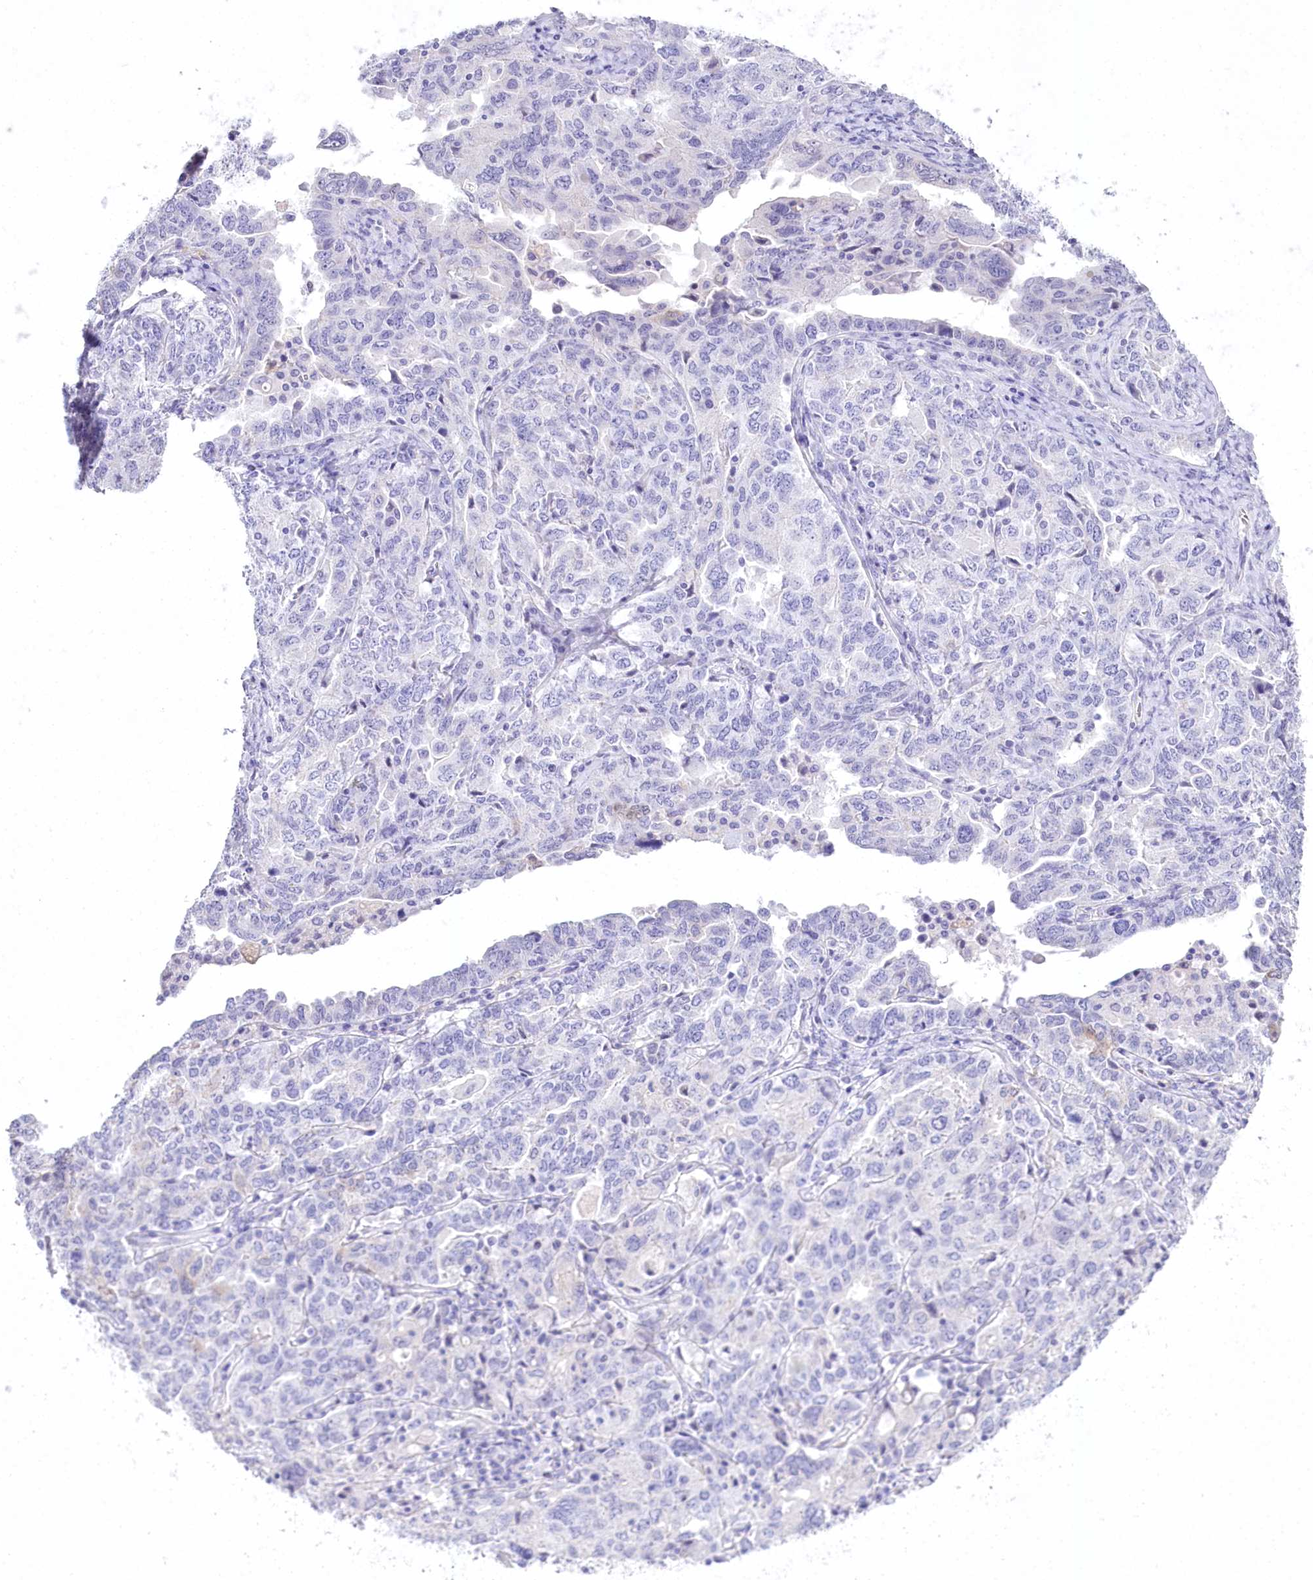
{"staining": {"intensity": "negative", "quantity": "none", "location": "none"}, "tissue": "ovarian cancer", "cell_type": "Tumor cells", "image_type": "cancer", "snomed": [{"axis": "morphology", "description": "Carcinoma, endometroid"}, {"axis": "topography", "description": "Ovary"}], "caption": "Tumor cells are negative for brown protein staining in ovarian cancer.", "gene": "PBLD", "patient": {"sex": "female", "age": 62}}